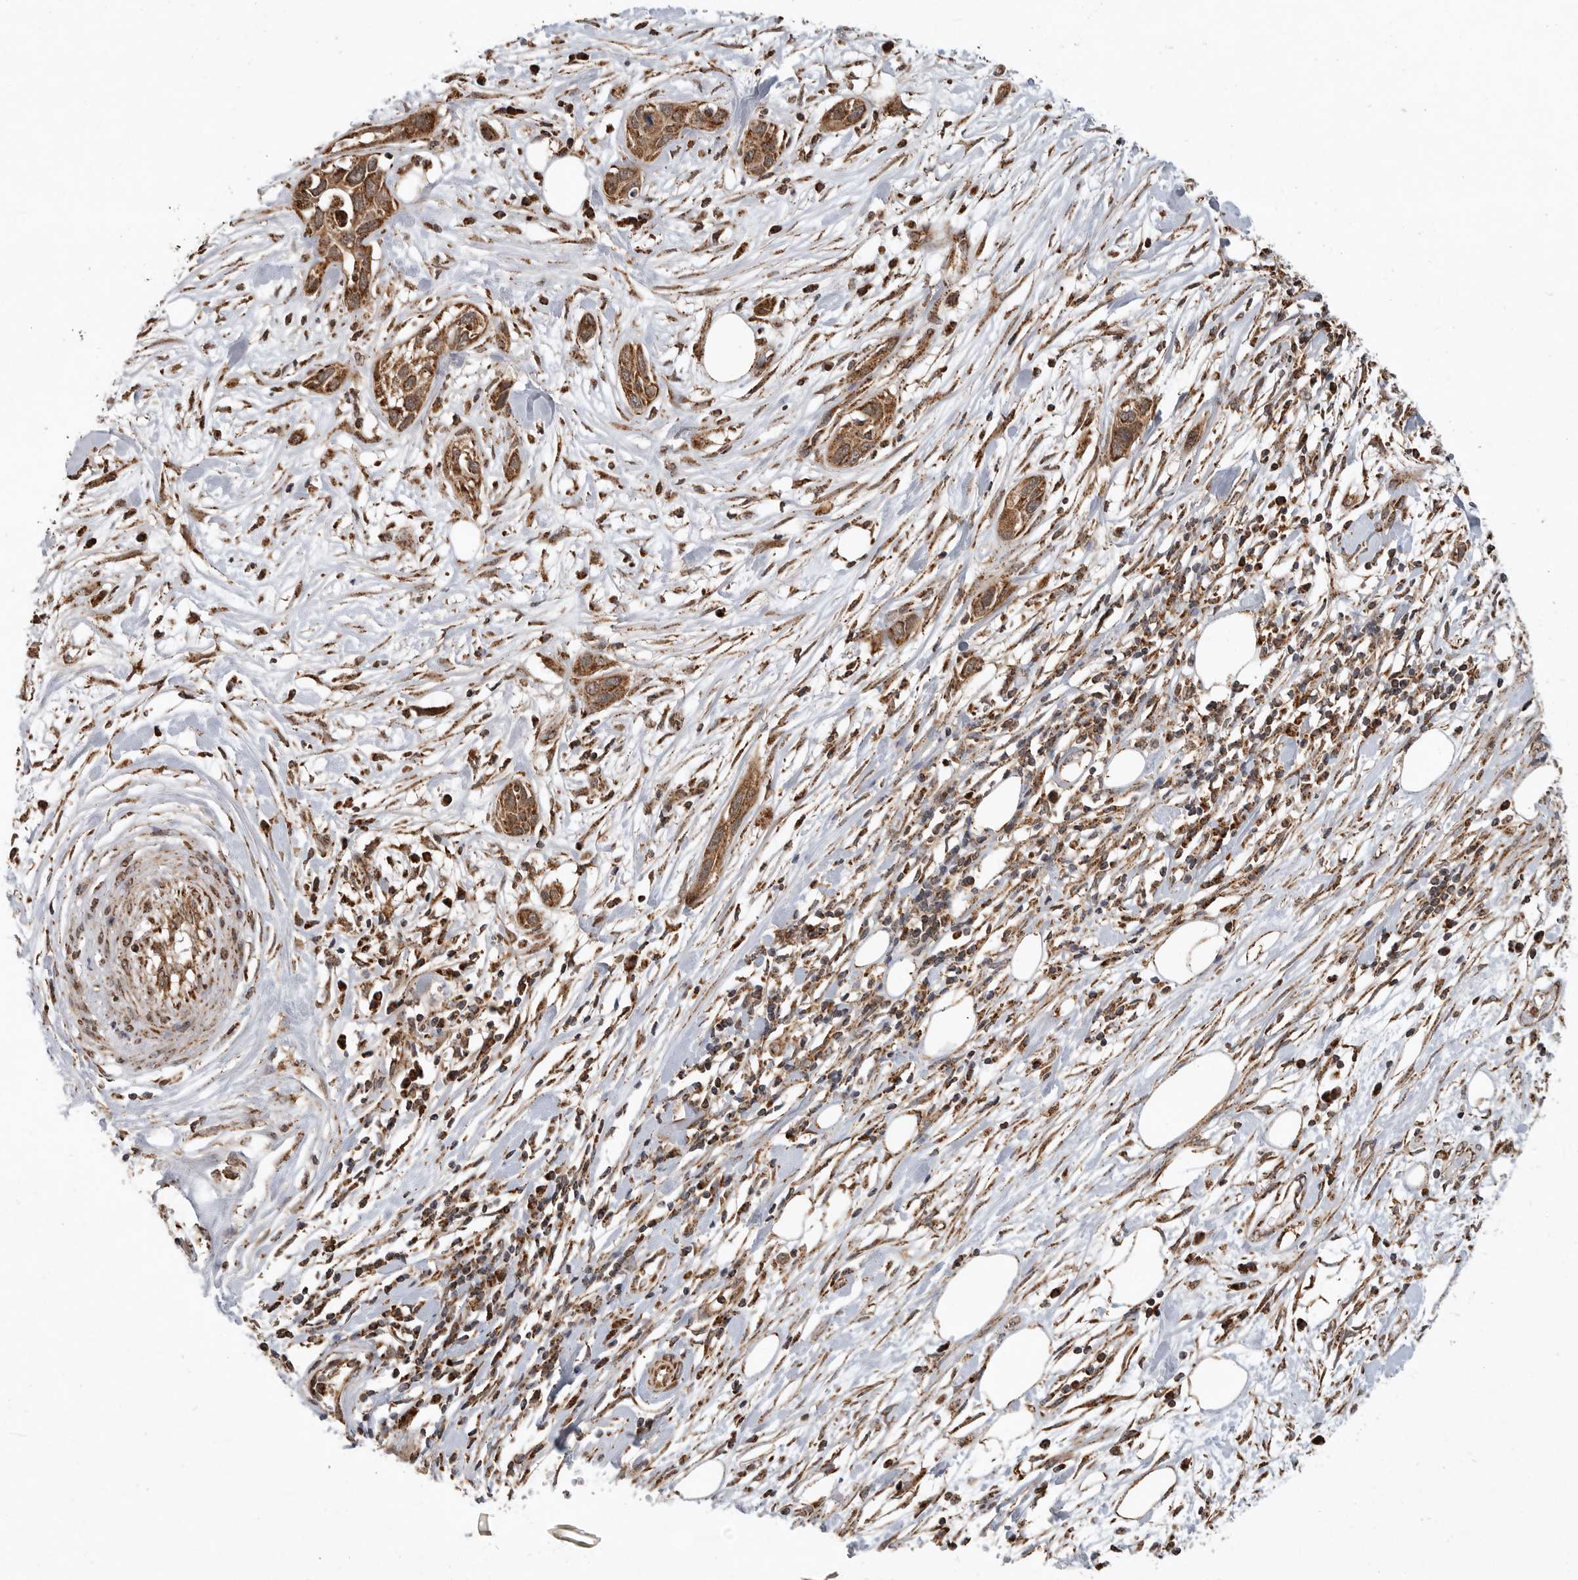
{"staining": {"intensity": "moderate", "quantity": ">75%", "location": "cytoplasmic/membranous"}, "tissue": "pancreatic cancer", "cell_type": "Tumor cells", "image_type": "cancer", "snomed": [{"axis": "morphology", "description": "Adenocarcinoma, NOS"}, {"axis": "topography", "description": "Pancreas"}], "caption": "Moderate cytoplasmic/membranous protein staining is identified in approximately >75% of tumor cells in pancreatic adenocarcinoma.", "gene": "GCNT2", "patient": {"sex": "female", "age": 60}}